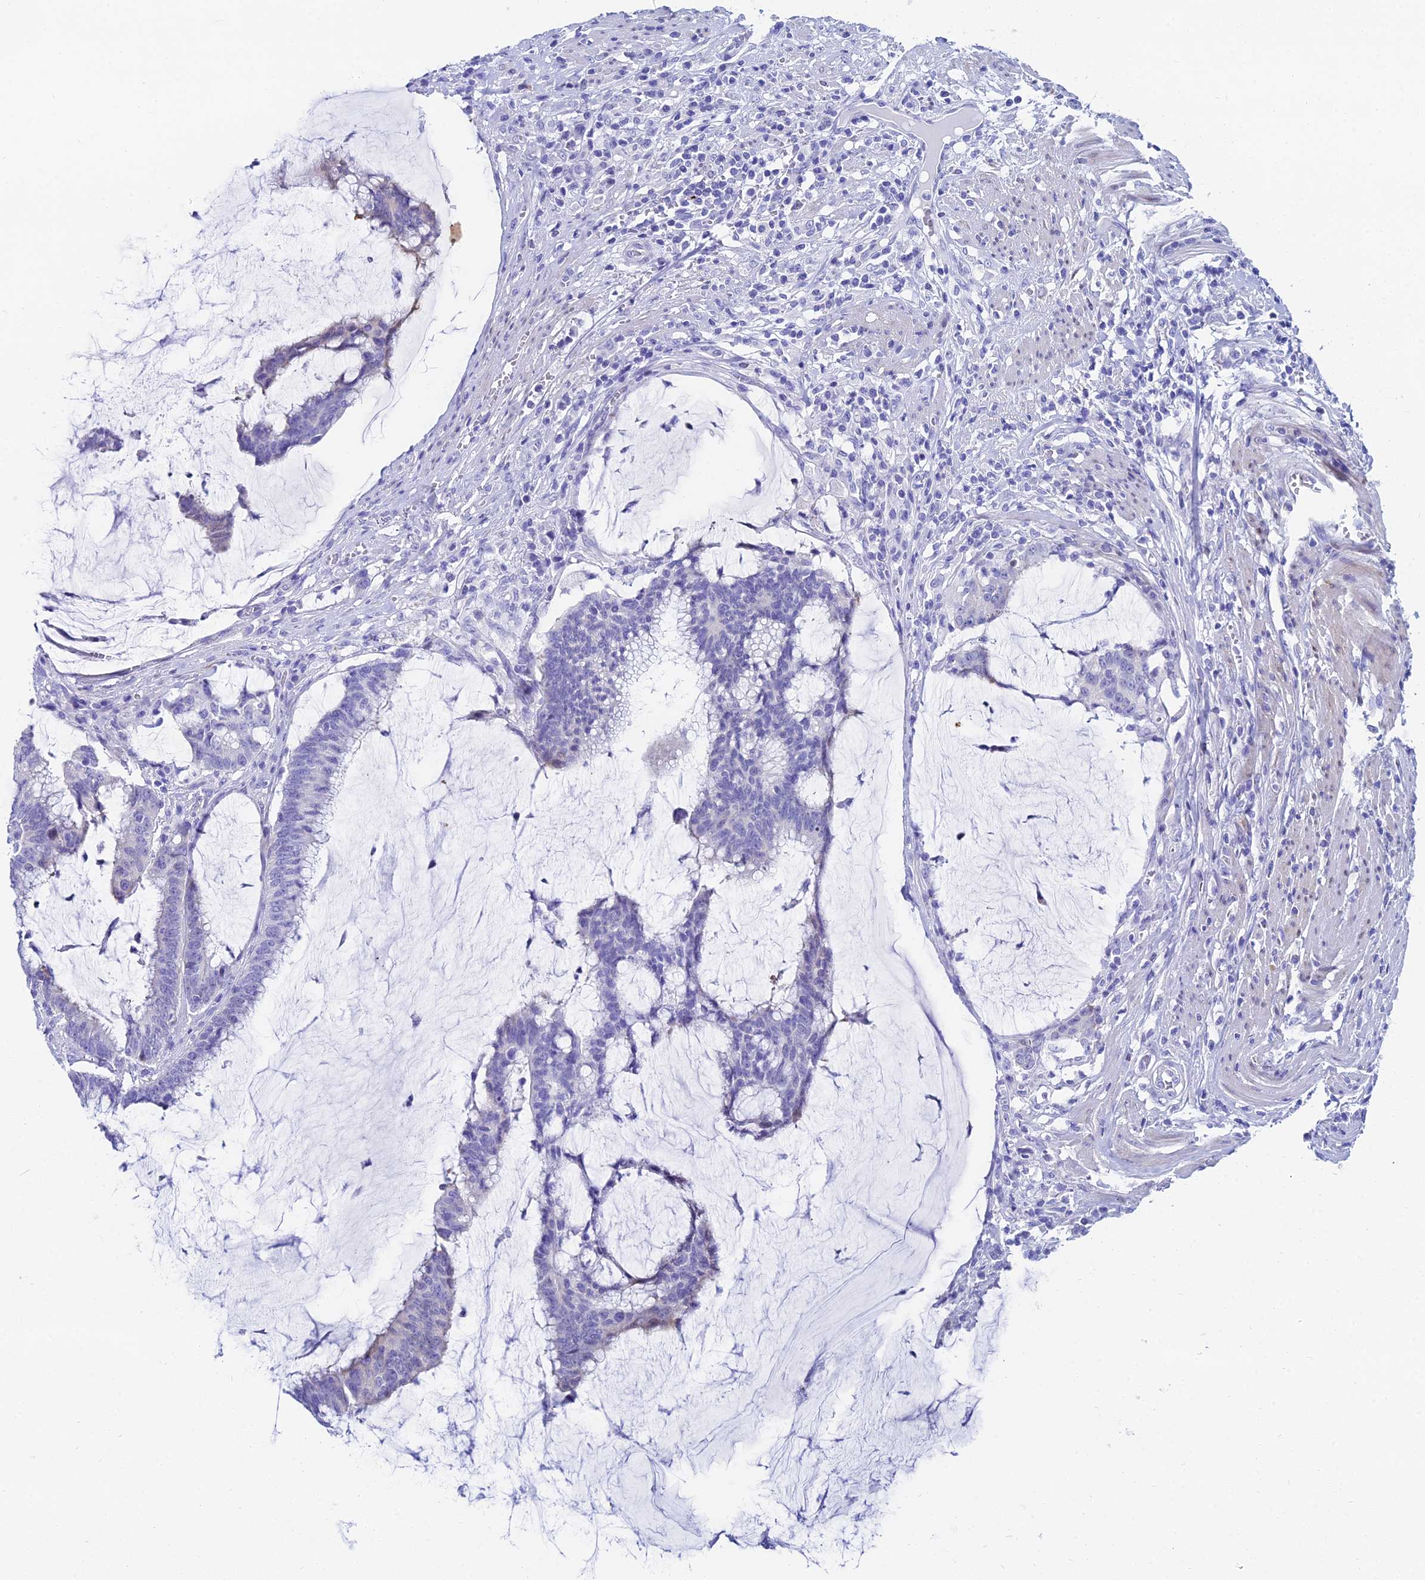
{"staining": {"intensity": "negative", "quantity": "none", "location": "none"}, "tissue": "colorectal cancer", "cell_type": "Tumor cells", "image_type": "cancer", "snomed": [{"axis": "morphology", "description": "Adenocarcinoma, NOS"}, {"axis": "topography", "description": "Rectum"}], "caption": "DAB (3,3'-diaminobenzidine) immunohistochemical staining of adenocarcinoma (colorectal) demonstrates no significant expression in tumor cells. The staining was performed using DAB to visualize the protein expression in brown, while the nuclei were stained in blue with hematoxylin (Magnification: 20x).", "gene": "HSPA1L", "patient": {"sex": "female", "age": 77}}